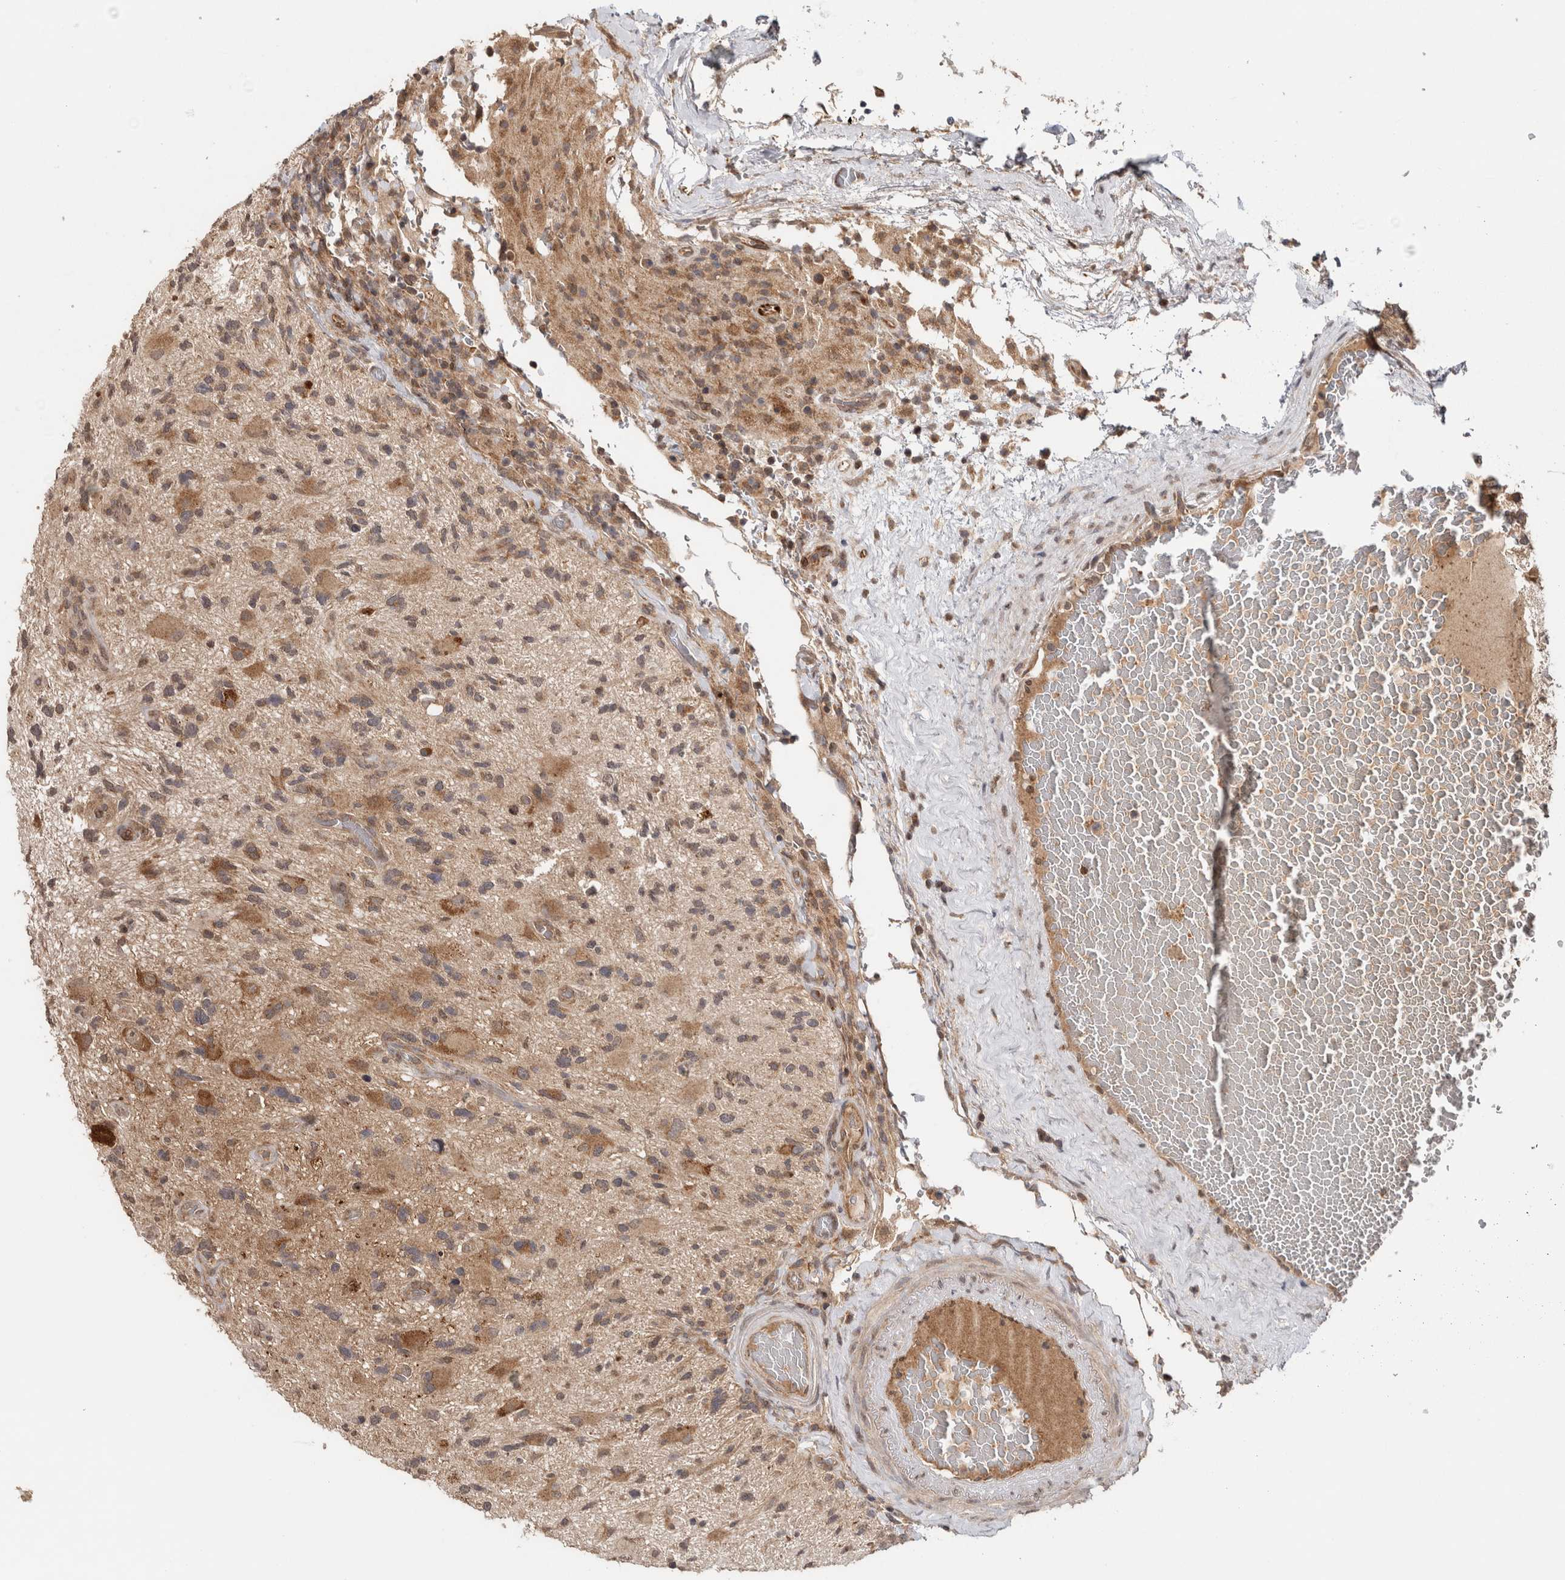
{"staining": {"intensity": "weak", "quantity": ">75%", "location": "cytoplasmic/membranous"}, "tissue": "glioma", "cell_type": "Tumor cells", "image_type": "cancer", "snomed": [{"axis": "morphology", "description": "Glioma, malignant, High grade"}, {"axis": "topography", "description": "Brain"}], "caption": "High-grade glioma (malignant) stained with DAB immunohistochemistry (IHC) shows low levels of weak cytoplasmic/membranous positivity in about >75% of tumor cells.", "gene": "HMOX2", "patient": {"sex": "male", "age": 33}}